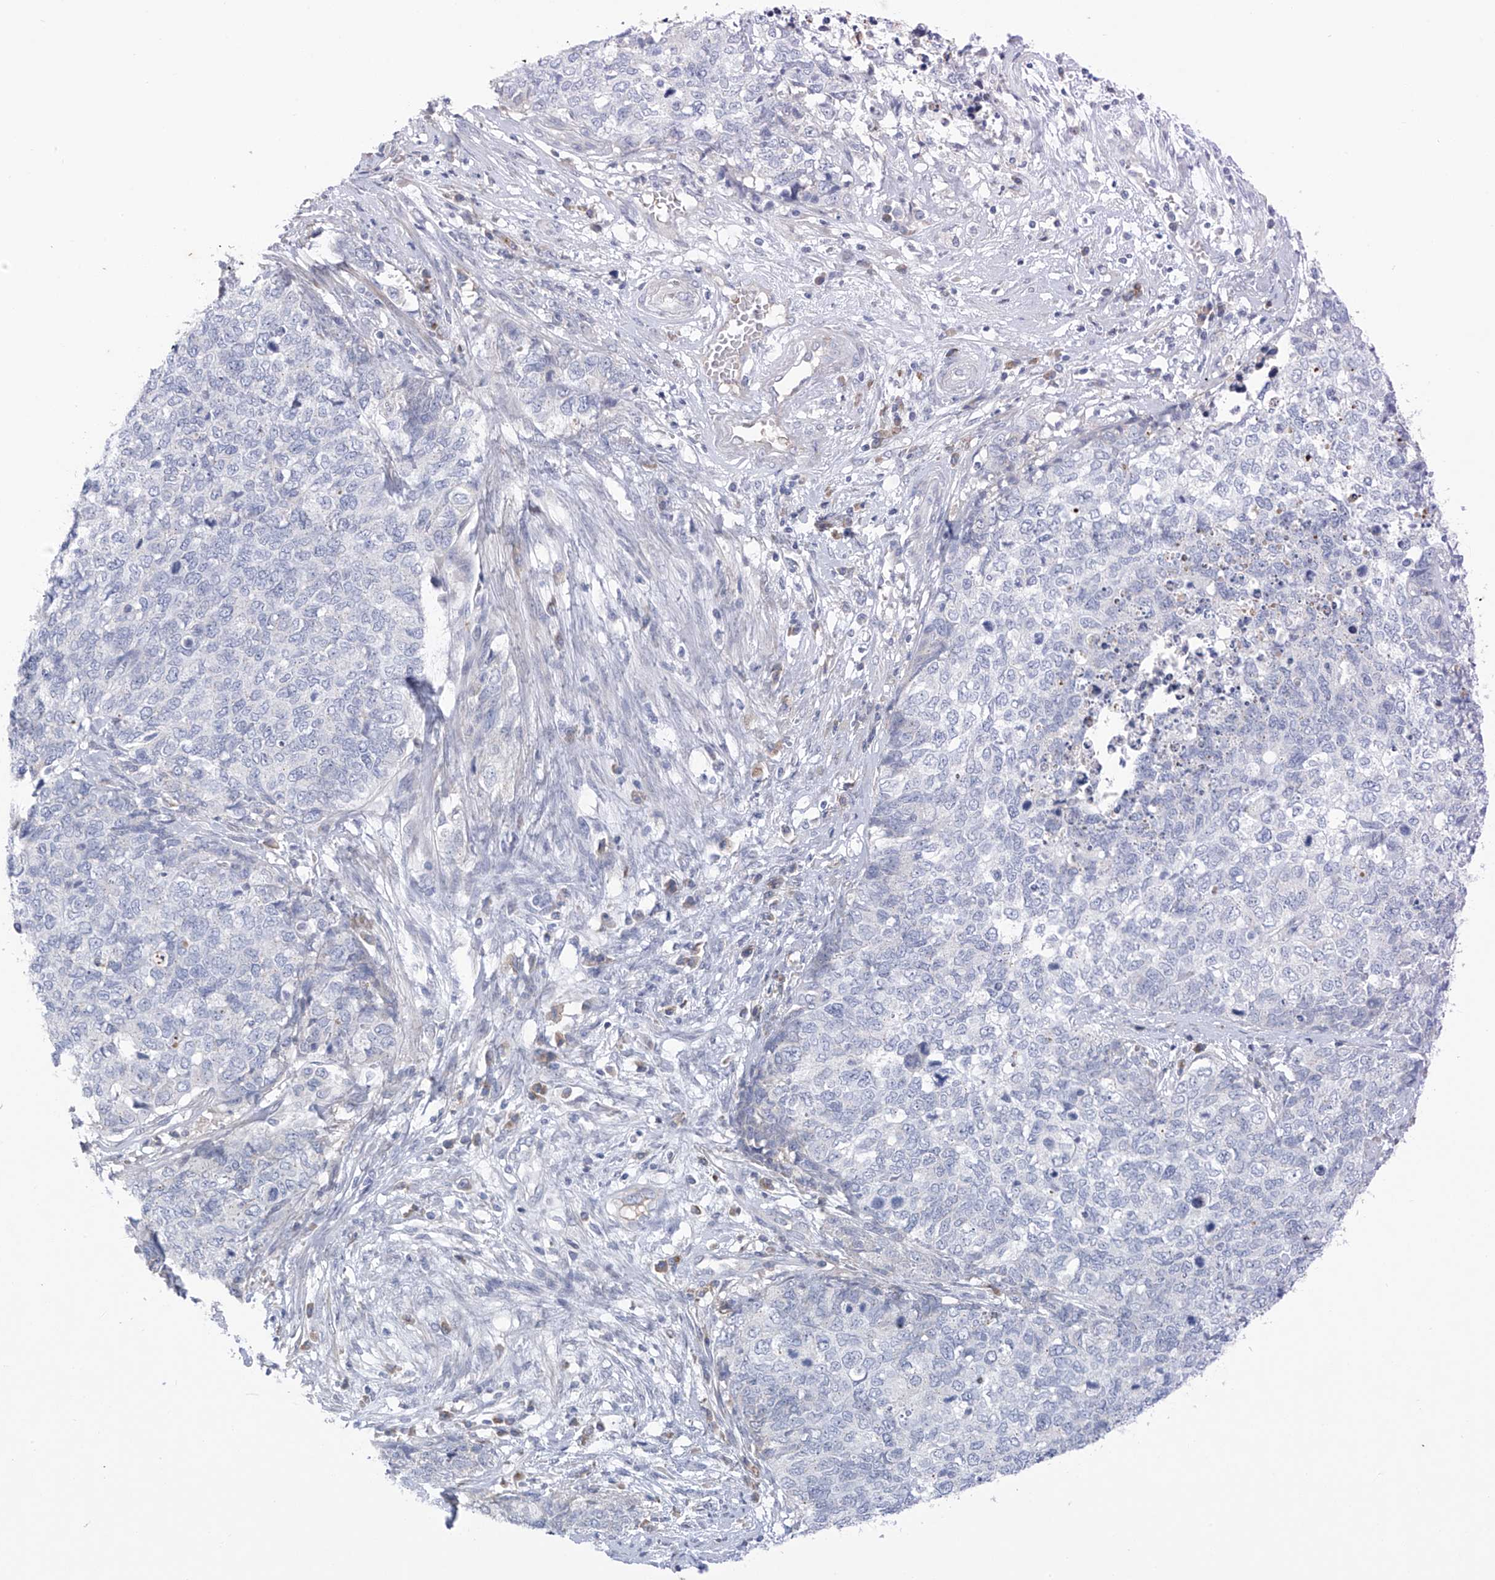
{"staining": {"intensity": "negative", "quantity": "none", "location": "none"}, "tissue": "cervical cancer", "cell_type": "Tumor cells", "image_type": "cancer", "snomed": [{"axis": "morphology", "description": "Squamous cell carcinoma, NOS"}, {"axis": "topography", "description": "Cervix"}], "caption": "High magnification brightfield microscopy of cervical cancer (squamous cell carcinoma) stained with DAB (3,3'-diaminobenzidine) (brown) and counterstained with hematoxylin (blue): tumor cells show no significant staining. (DAB (3,3'-diaminobenzidine) immunohistochemistry (IHC) visualized using brightfield microscopy, high magnification).", "gene": "SLCO4A1", "patient": {"sex": "female", "age": 63}}